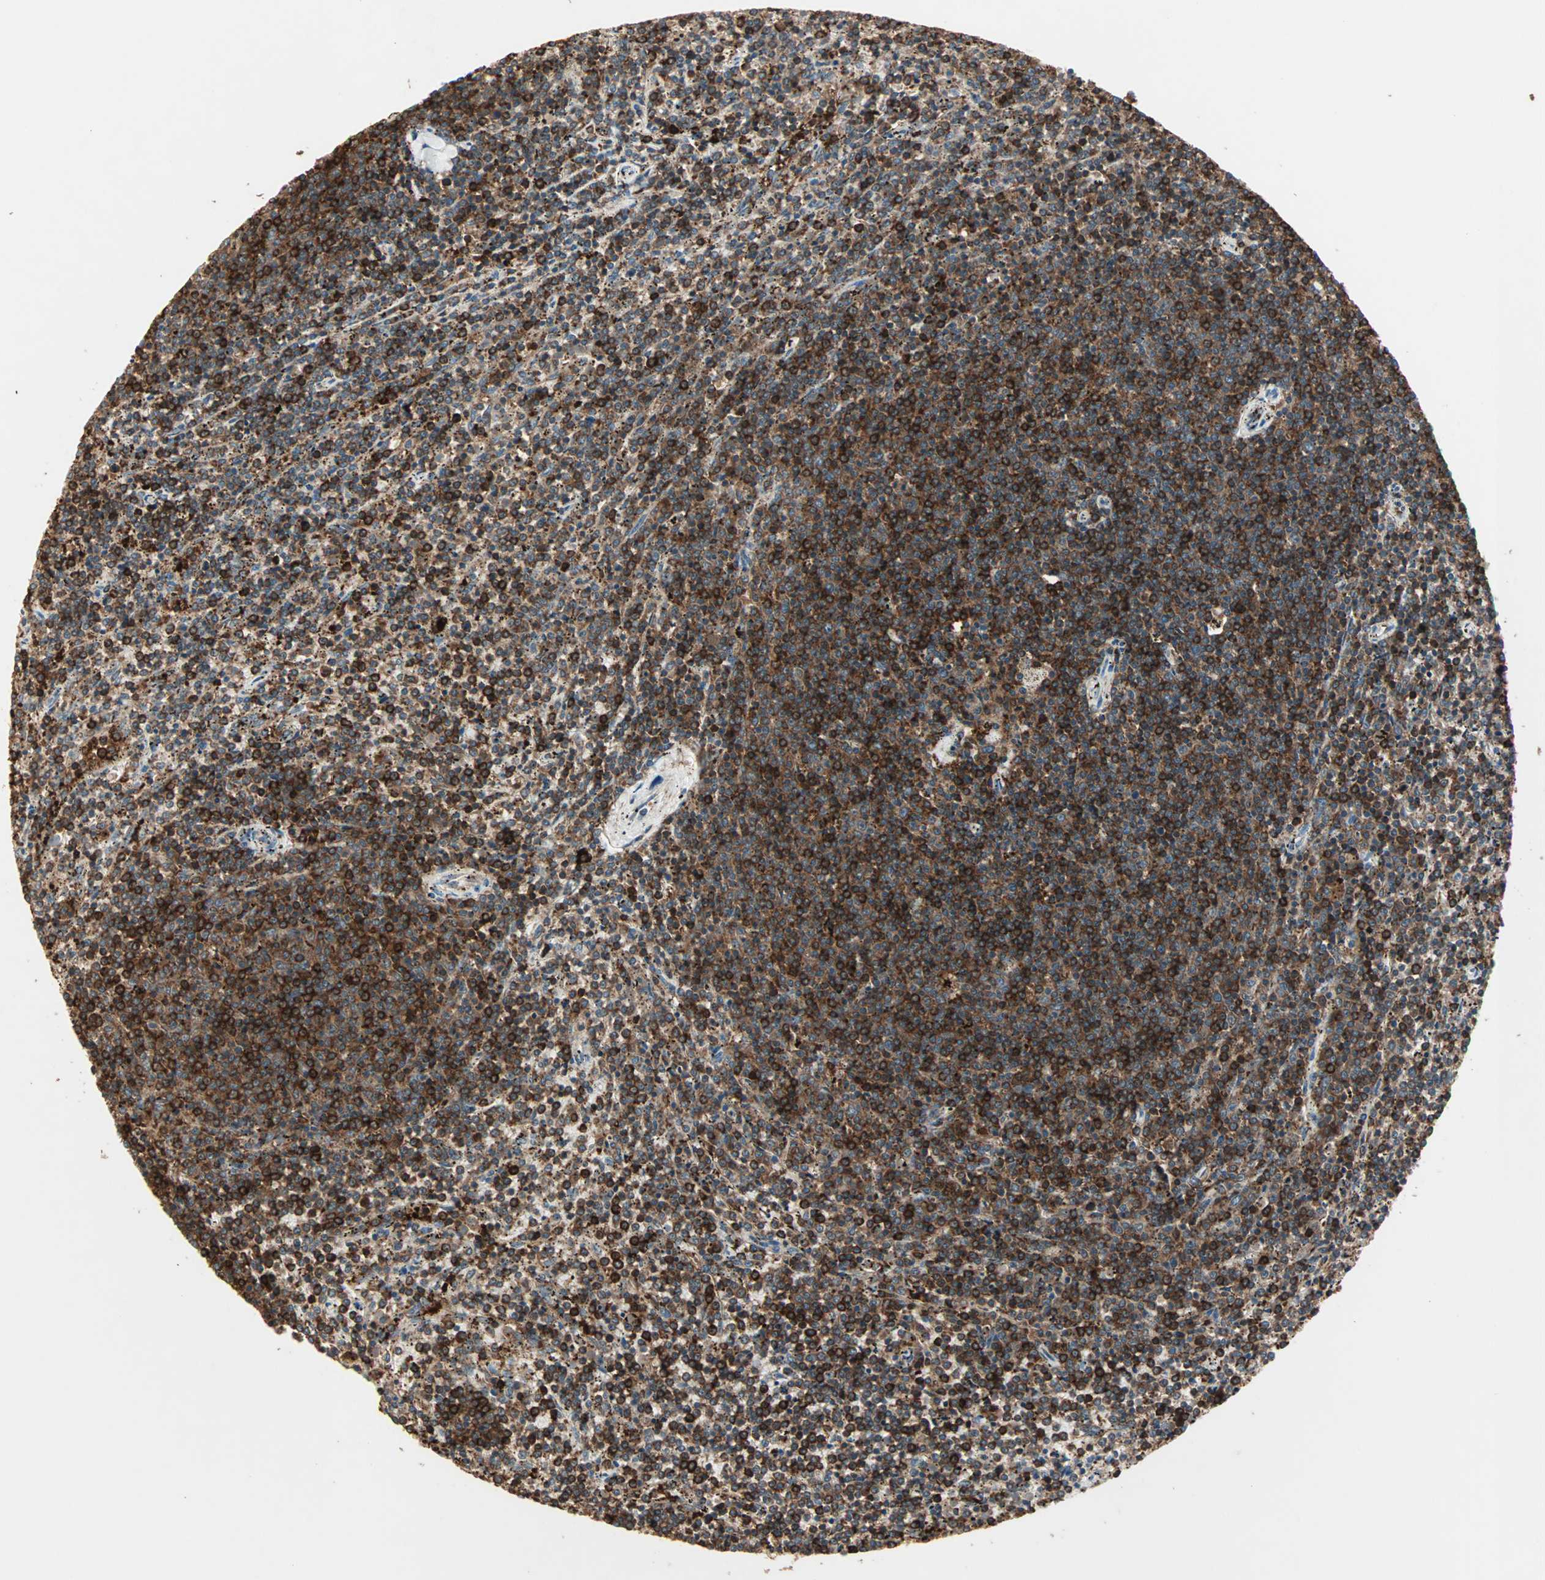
{"staining": {"intensity": "strong", "quantity": ">75%", "location": "cytoplasmic/membranous"}, "tissue": "lymphoma", "cell_type": "Tumor cells", "image_type": "cancer", "snomed": [{"axis": "morphology", "description": "Malignant lymphoma, non-Hodgkin's type, Low grade"}, {"axis": "topography", "description": "Spleen"}], "caption": "Immunohistochemistry (DAB) staining of lymphoma exhibits strong cytoplasmic/membranous protein expression in approximately >75% of tumor cells. The staining is performed using DAB (3,3'-diaminobenzidine) brown chromogen to label protein expression. The nuclei are counter-stained blue using hematoxylin.", "gene": "MMP3", "patient": {"sex": "female", "age": 50}}